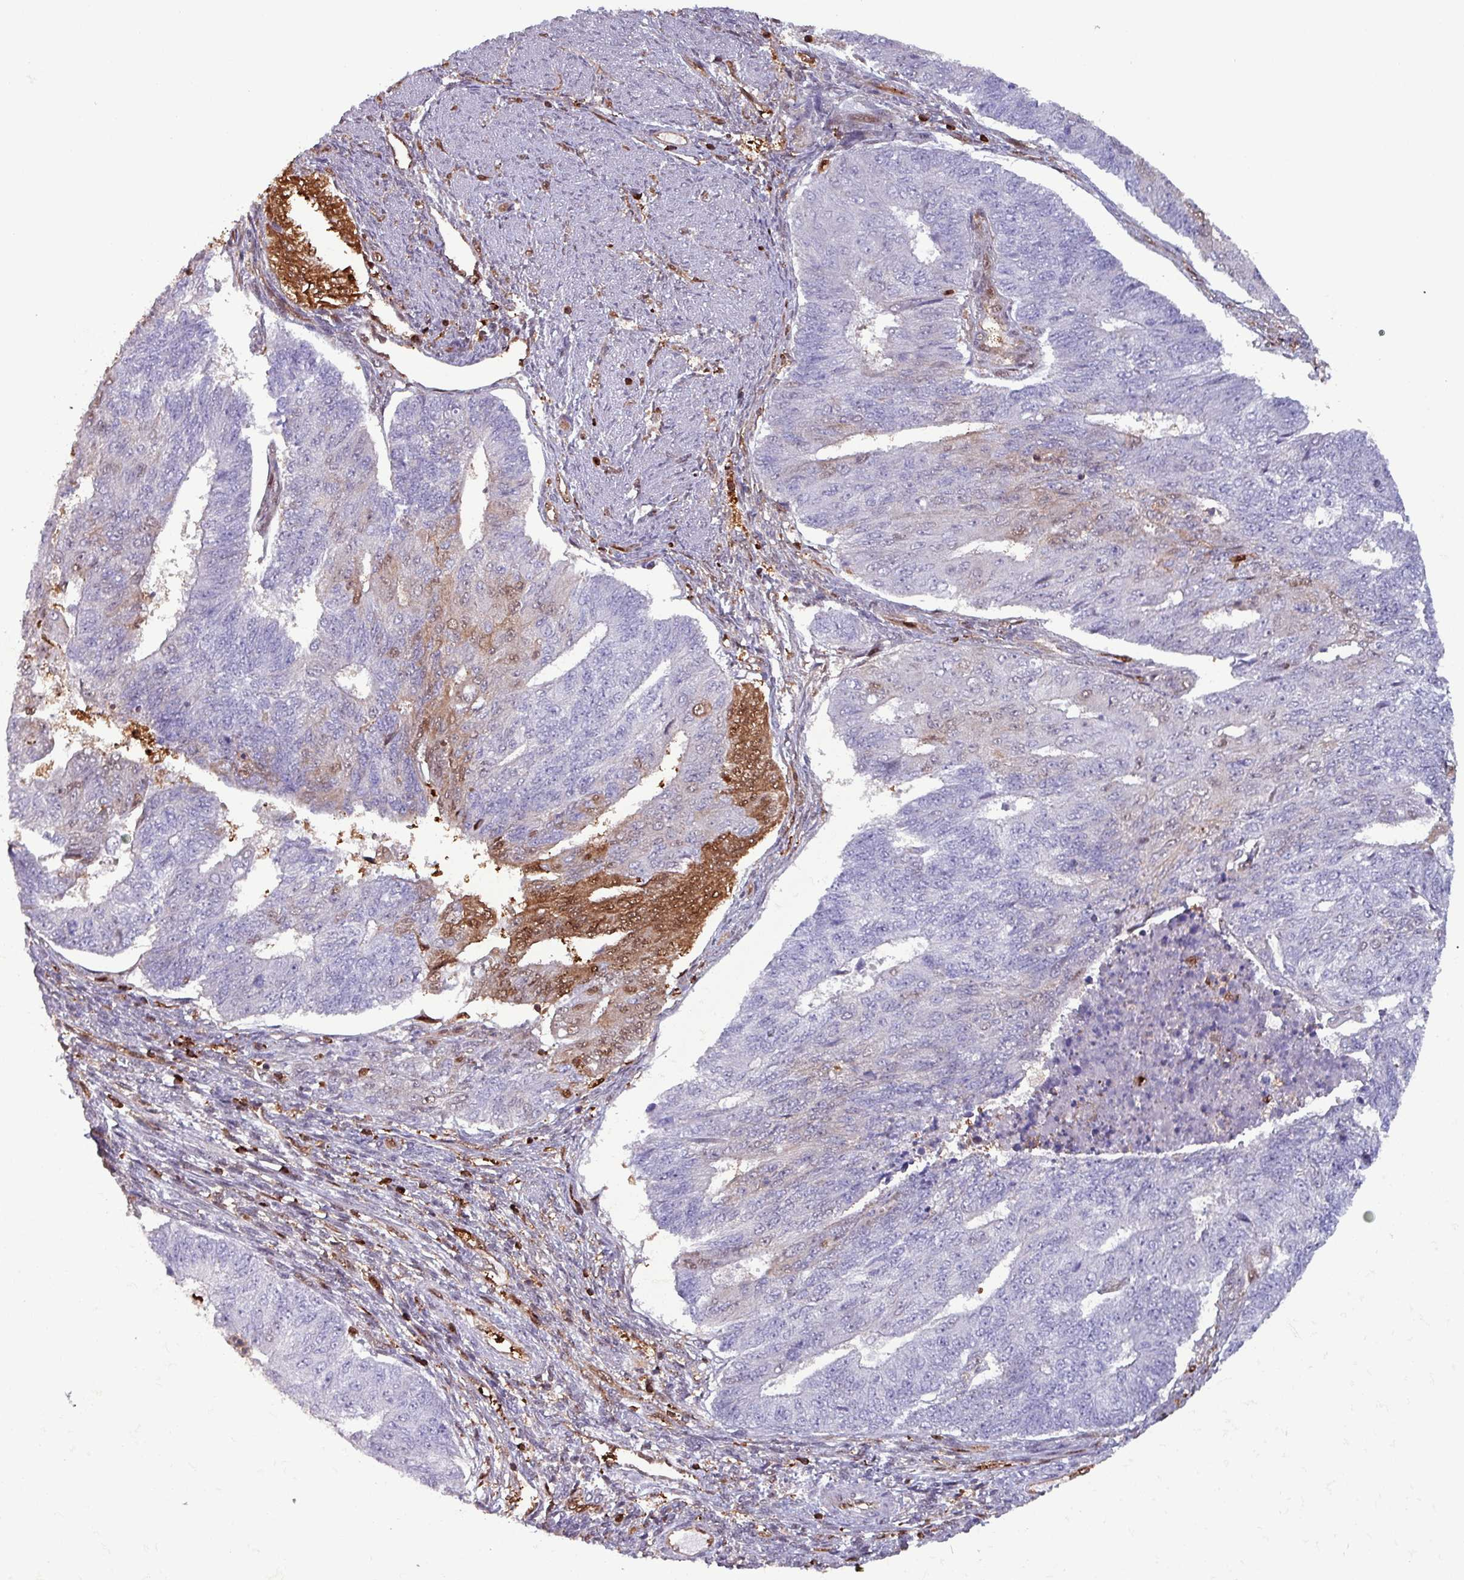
{"staining": {"intensity": "moderate", "quantity": "<25%", "location": "cytoplasmic/membranous,nuclear"}, "tissue": "endometrial cancer", "cell_type": "Tumor cells", "image_type": "cancer", "snomed": [{"axis": "morphology", "description": "Adenocarcinoma, NOS"}, {"axis": "topography", "description": "Endometrium"}], "caption": "Immunohistochemical staining of human endometrial adenocarcinoma reveals low levels of moderate cytoplasmic/membranous and nuclear positivity in approximately <25% of tumor cells.", "gene": "PSMB8", "patient": {"sex": "female", "age": 32}}